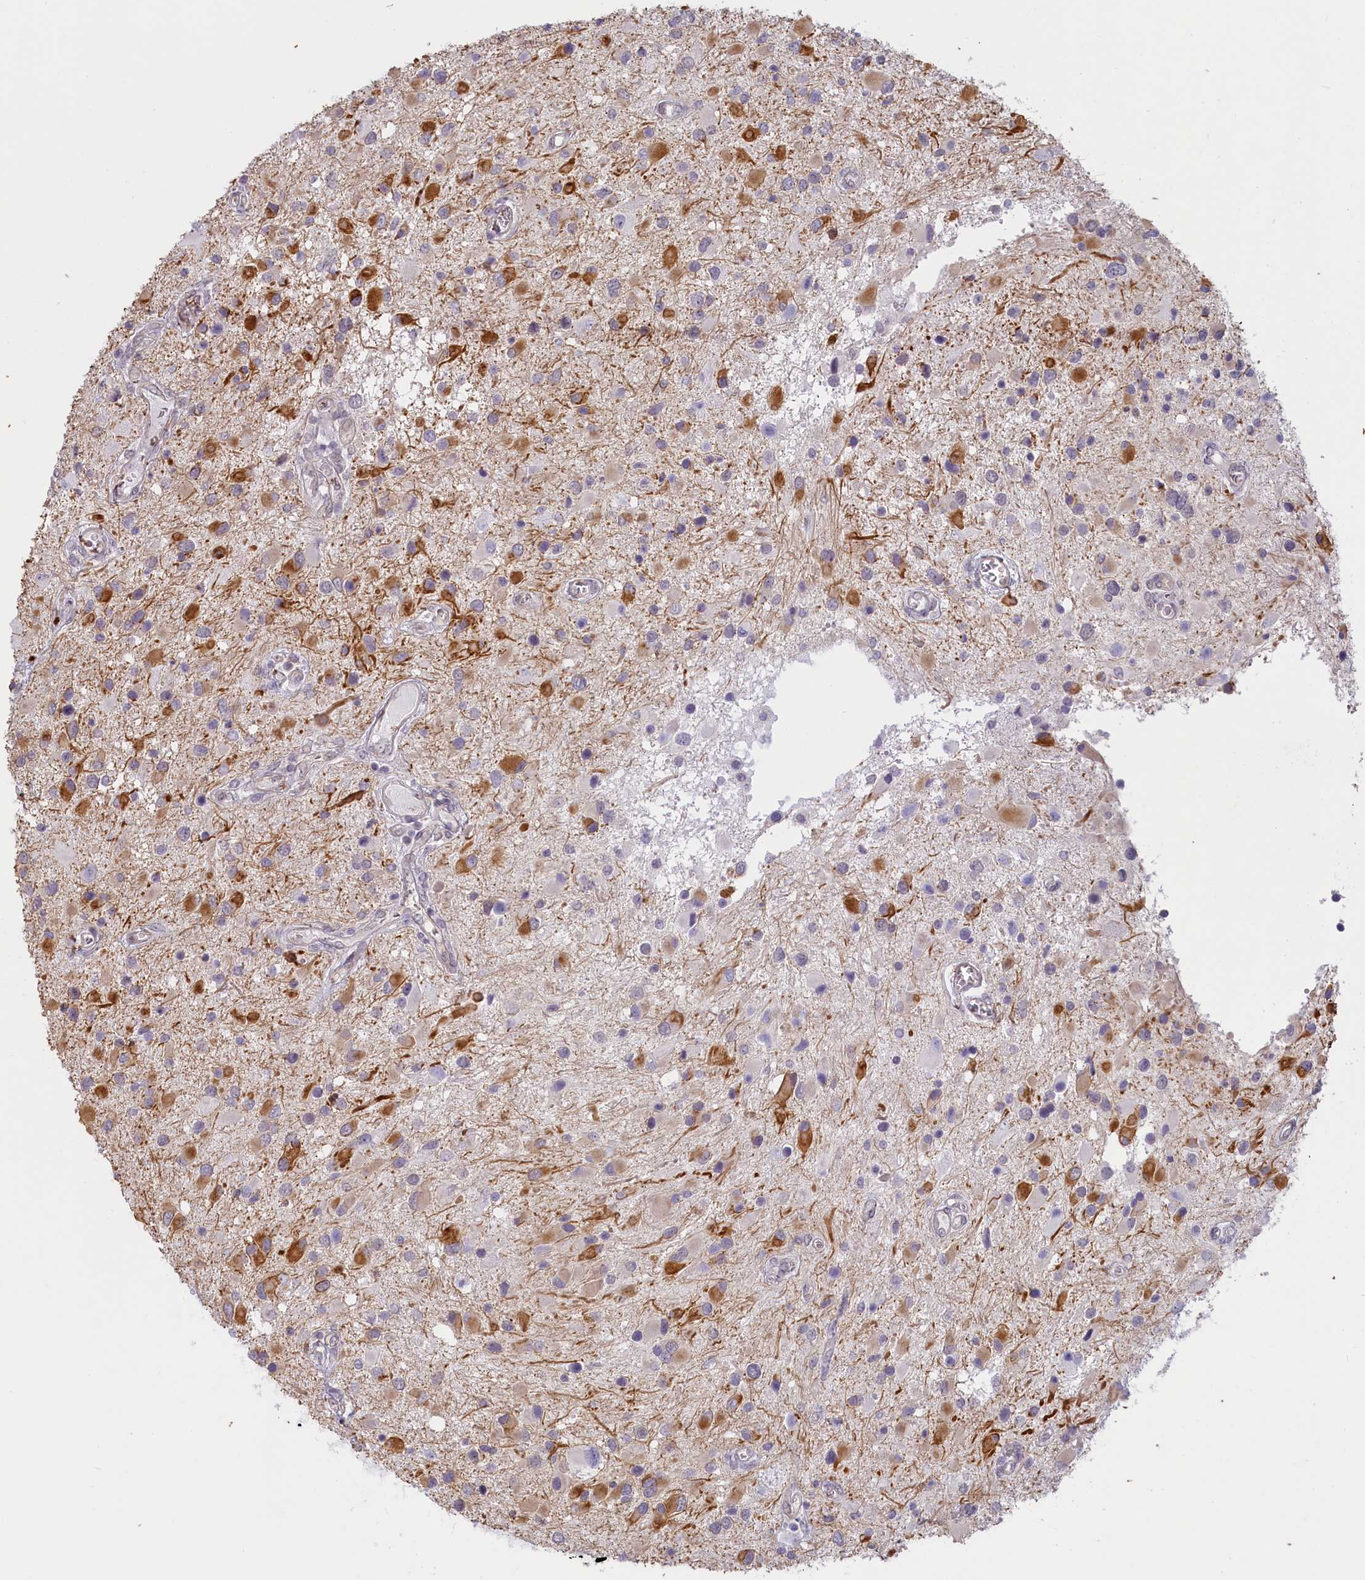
{"staining": {"intensity": "moderate", "quantity": "<25%", "location": "cytoplasmic/membranous"}, "tissue": "glioma", "cell_type": "Tumor cells", "image_type": "cancer", "snomed": [{"axis": "morphology", "description": "Glioma, malignant, High grade"}, {"axis": "topography", "description": "Brain"}], "caption": "Immunohistochemistry histopathology image of human malignant glioma (high-grade) stained for a protein (brown), which exhibits low levels of moderate cytoplasmic/membranous expression in about <25% of tumor cells.", "gene": "C19orf44", "patient": {"sex": "male", "age": 53}}